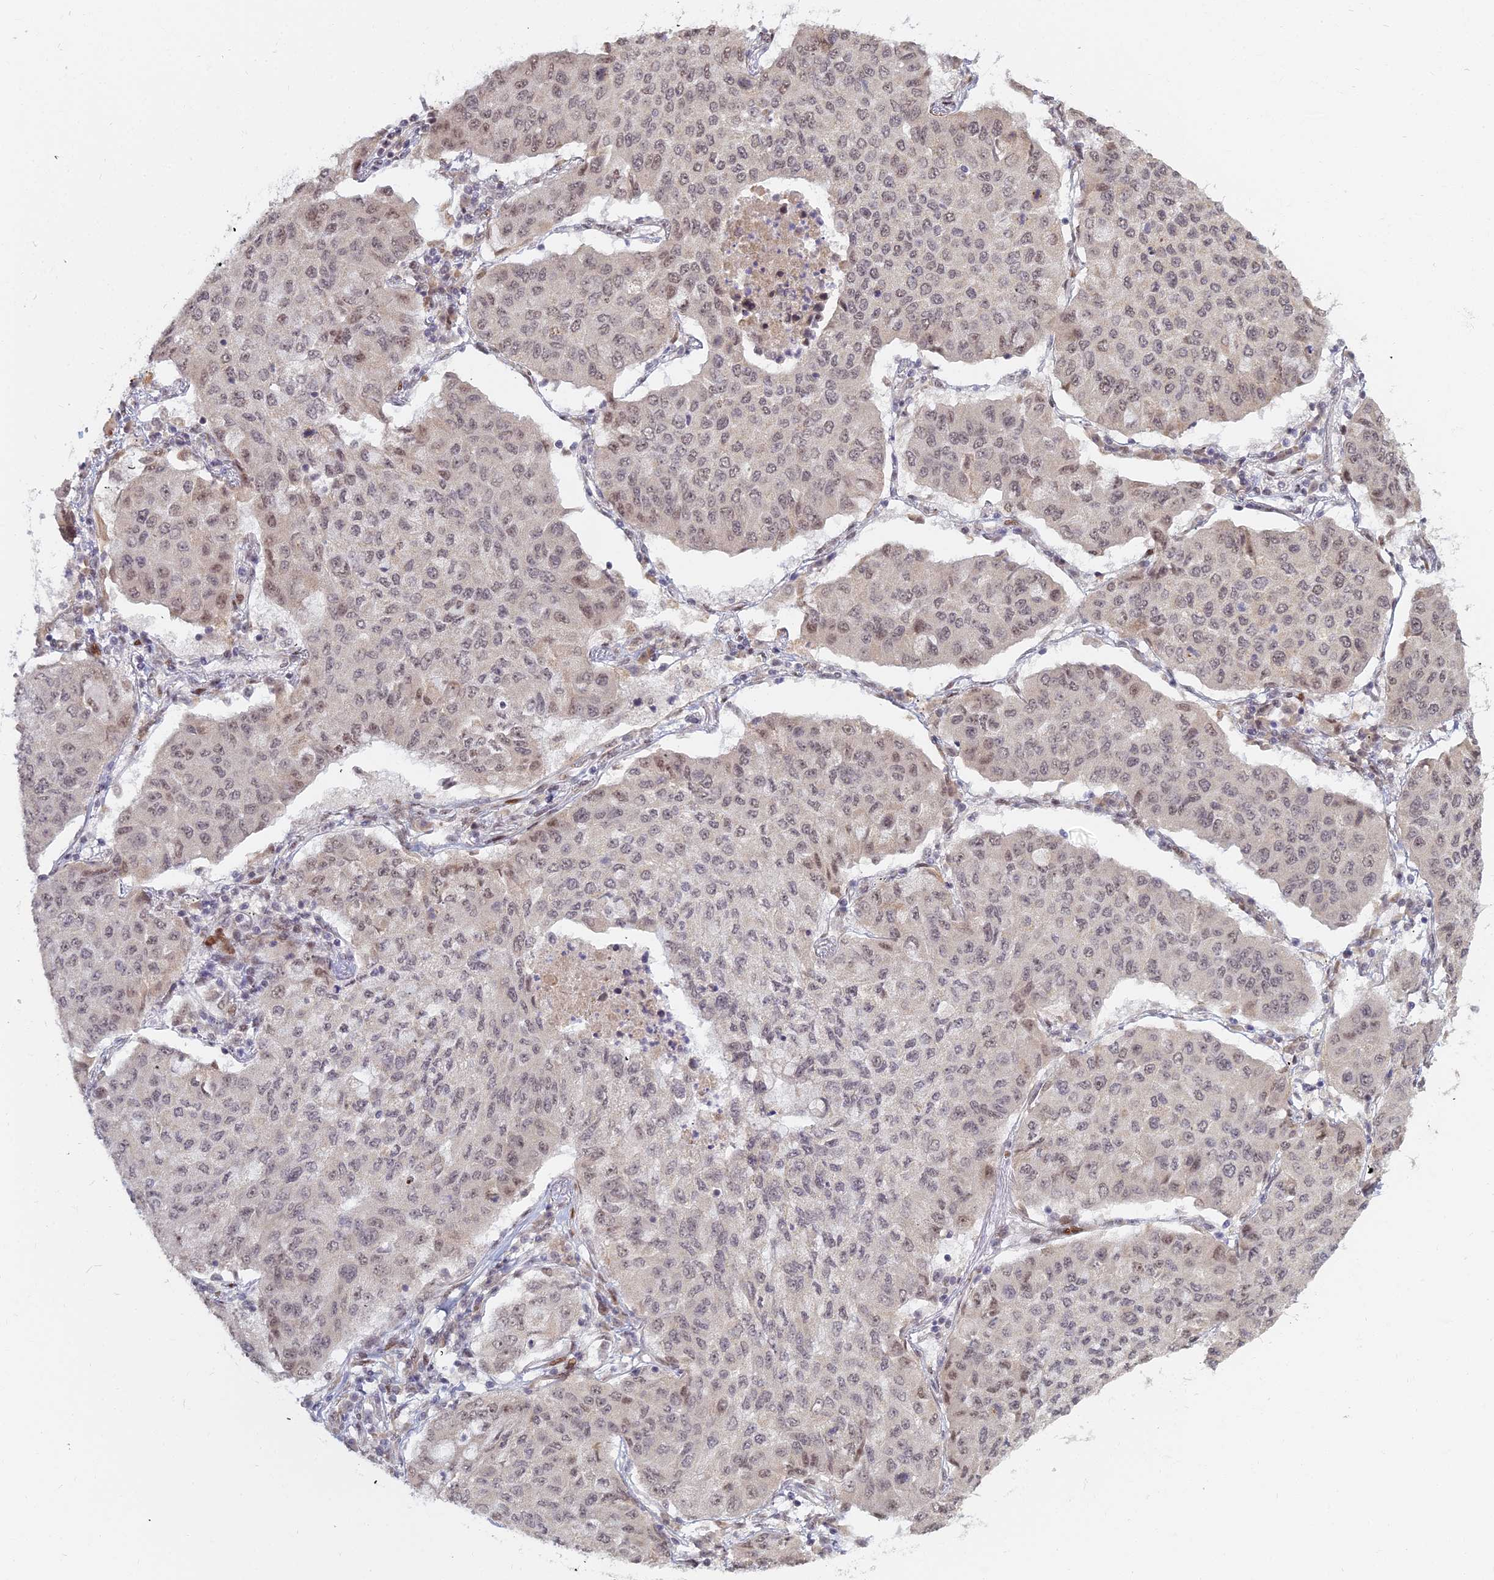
{"staining": {"intensity": "moderate", "quantity": ">75%", "location": "nuclear"}, "tissue": "lung cancer", "cell_type": "Tumor cells", "image_type": "cancer", "snomed": [{"axis": "morphology", "description": "Squamous cell carcinoma, NOS"}, {"axis": "topography", "description": "Lung"}], "caption": "The immunohistochemical stain labels moderate nuclear staining in tumor cells of lung cancer tissue.", "gene": "ABCA2", "patient": {"sex": "male", "age": 74}}